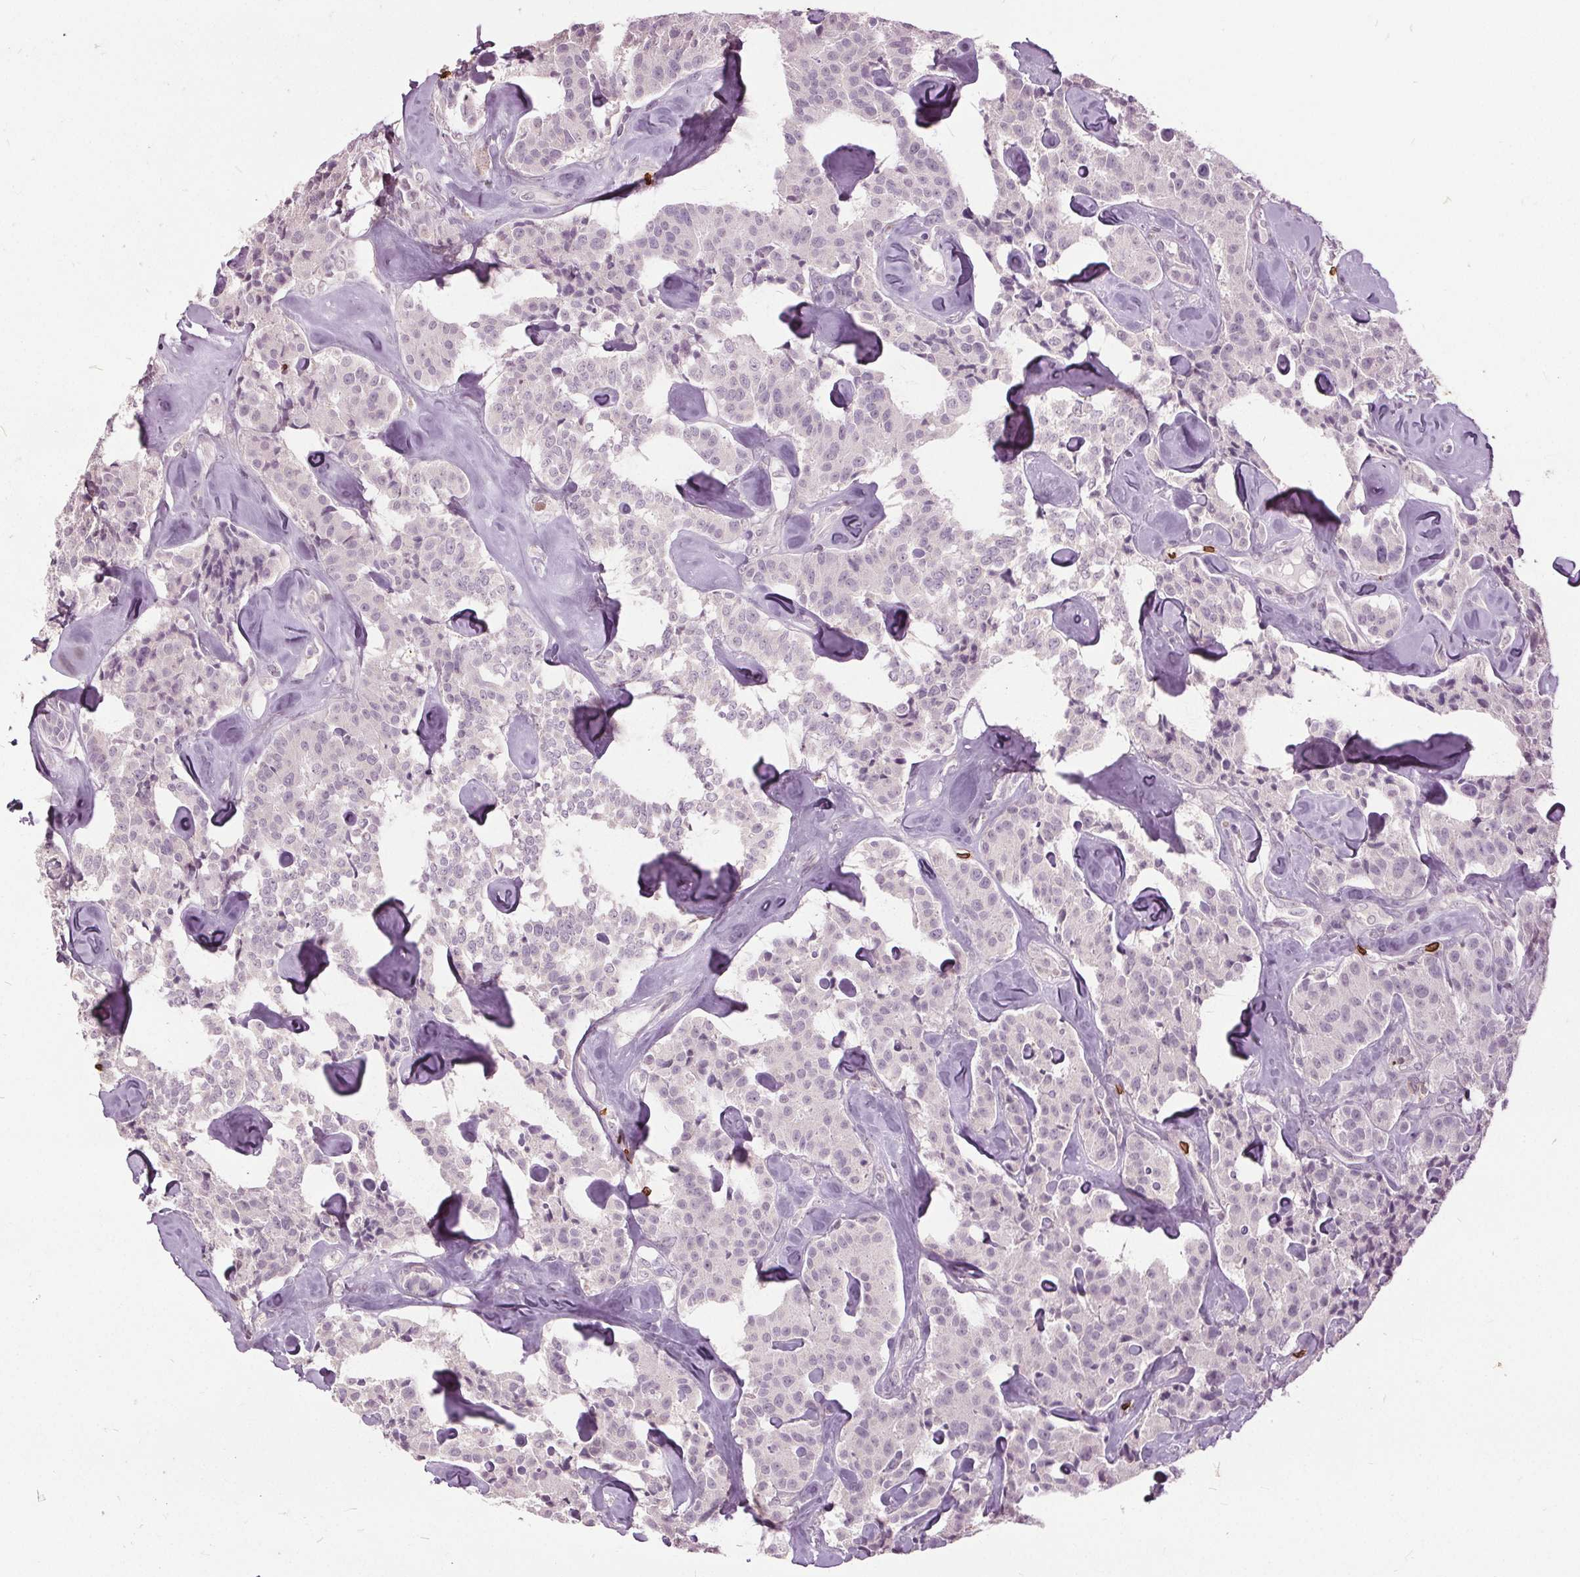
{"staining": {"intensity": "negative", "quantity": "none", "location": "none"}, "tissue": "carcinoid", "cell_type": "Tumor cells", "image_type": "cancer", "snomed": [{"axis": "morphology", "description": "Carcinoid, malignant, NOS"}, {"axis": "topography", "description": "Pancreas"}], "caption": "Immunohistochemistry micrograph of human malignant carcinoid stained for a protein (brown), which shows no staining in tumor cells. (DAB (3,3'-diaminobenzidine) immunohistochemistry visualized using brightfield microscopy, high magnification).", "gene": "SLC4A1", "patient": {"sex": "male", "age": 41}}